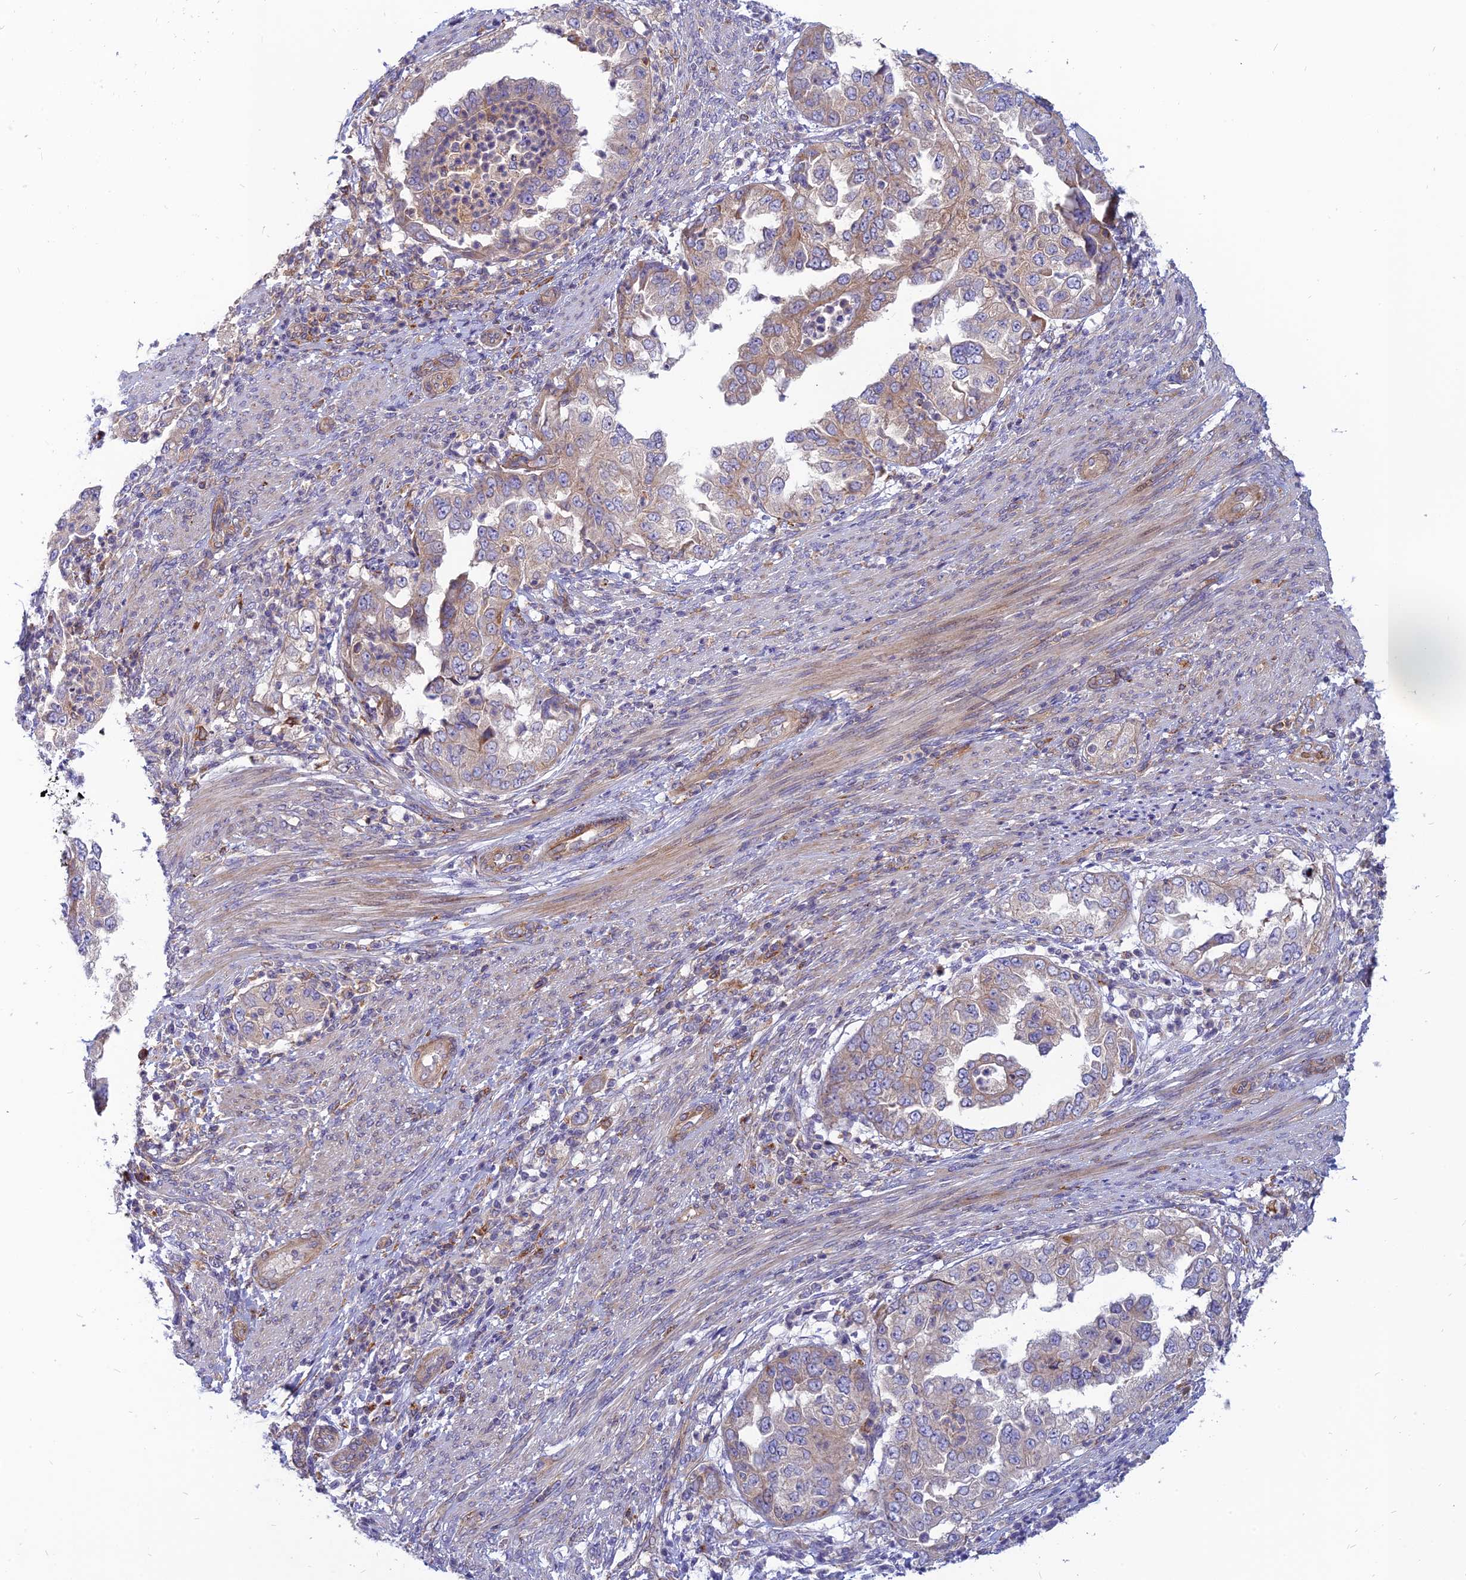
{"staining": {"intensity": "weak", "quantity": "<25%", "location": "cytoplasmic/membranous"}, "tissue": "endometrial cancer", "cell_type": "Tumor cells", "image_type": "cancer", "snomed": [{"axis": "morphology", "description": "Adenocarcinoma, NOS"}, {"axis": "topography", "description": "Endometrium"}], "caption": "Protein analysis of endometrial cancer shows no significant positivity in tumor cells. The staining was performed using DAB to visualize the protein expression in brown, while the nuclei were stained in blue with hematoxylin (Magnification: 20x).", "gene": "PHKA2", "patient": {"sex": "female", "age": 85}}